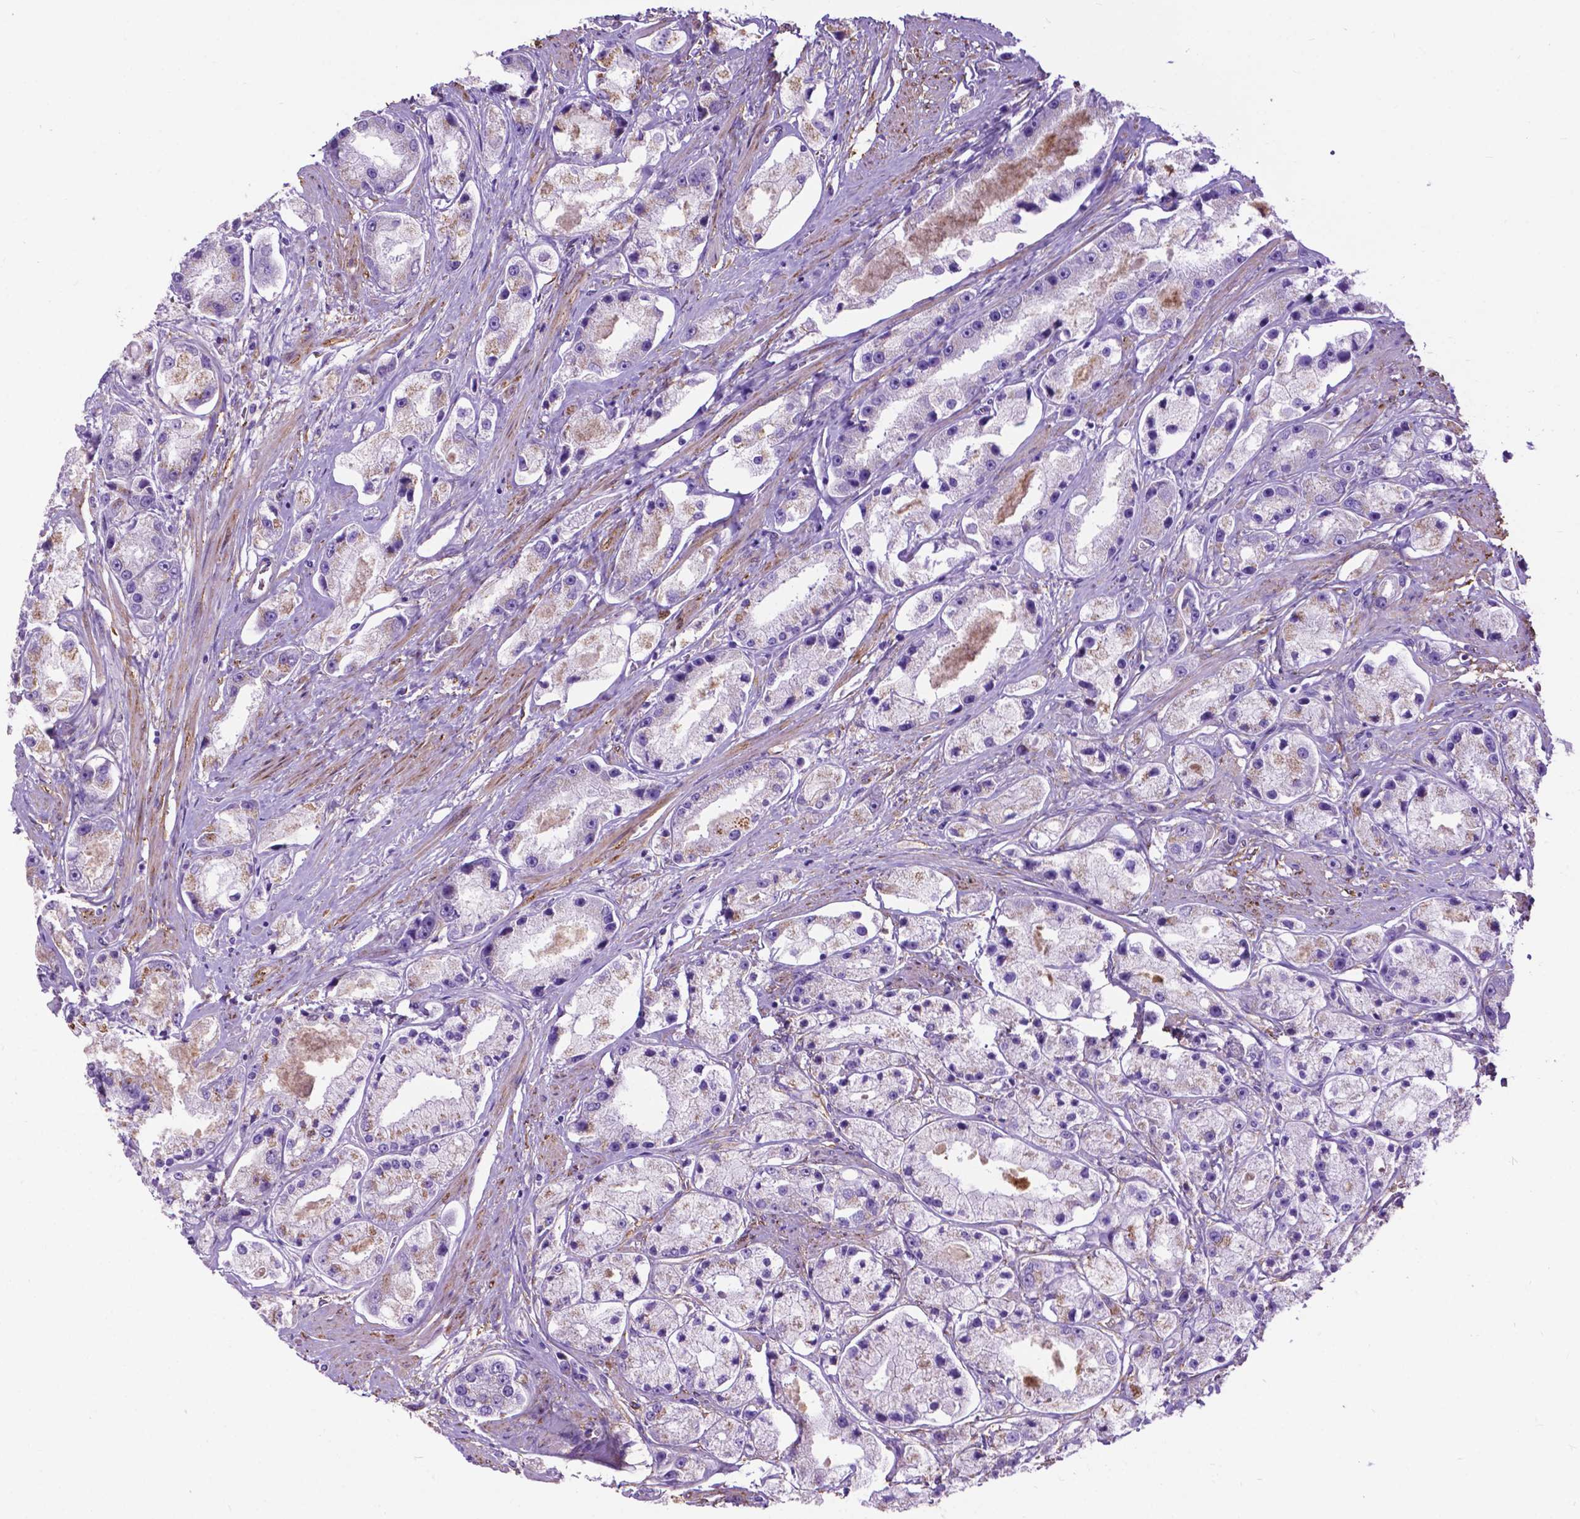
{"staining": {"intensity": "negative", "quantity": "none", "location": "none"}, "tissue": "prostate cancer", "cell_type": "Tumor cells", "image_type": "cancer", "snomed": [{"axis": "morphology", "description": "Adenocarcinoma, High grade"}, {"axis": "topography", "description": "Prostate"}], "caption": "Immunohistochemical staining of prostate cancer (high-grade adenocarcinoma) demonstrates no significant staining in tumor cells.", "gene": "PCDHA12", "patient": {"sex": "male", "age": 67}}